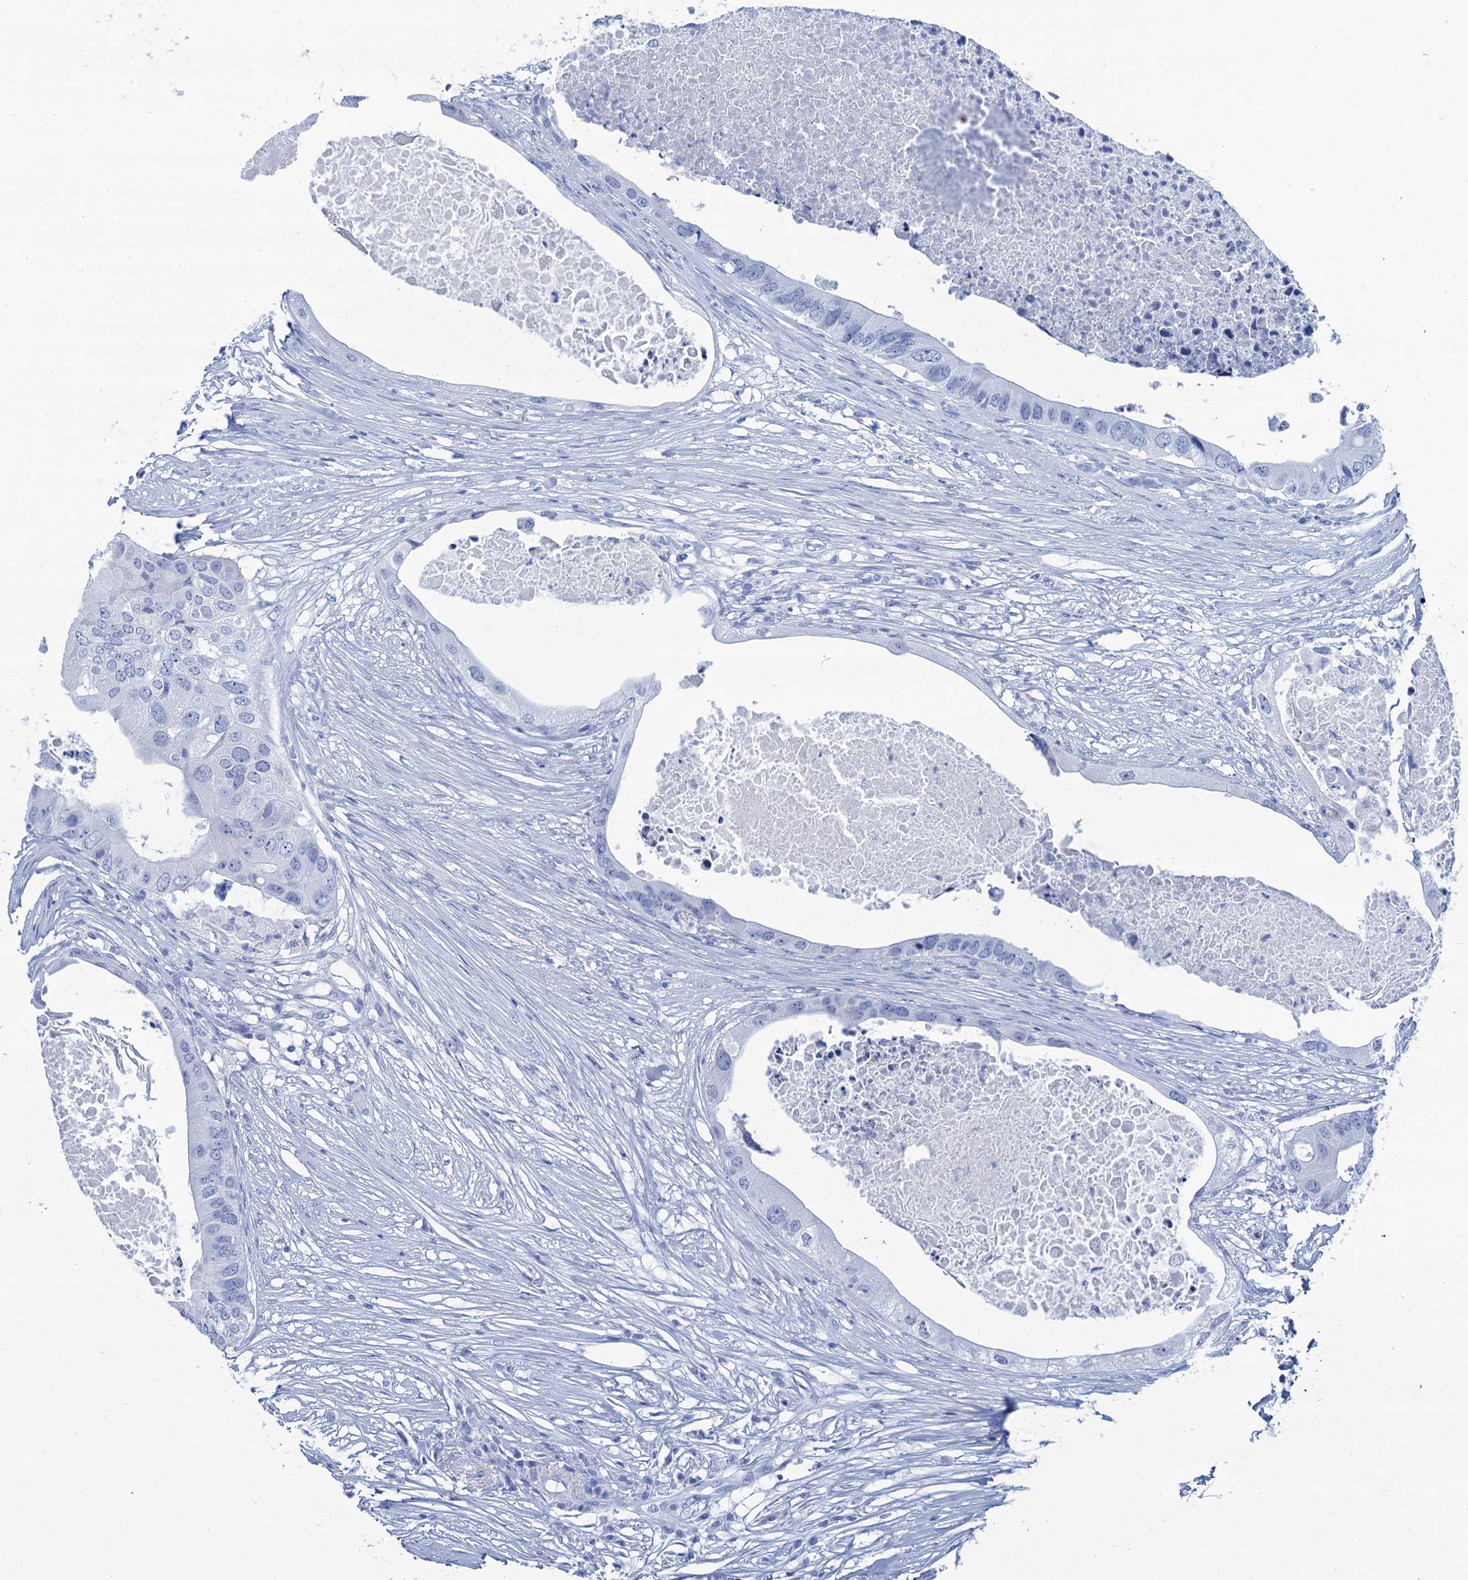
{"staining": {"intensity": "negative", "quantity": "none", "location": "none"}, "tissue": "colorectal cancer", "cell_type": "Tumor cells", "image_type": "cancer", "snomed": [{"axis": "morphology", "description": "Adenocarcinoma, NOS"}, {"axis": "topography", "description": "Colon"}], "caption": "A high-resolution micrograph shows immunohistochemistry staining of colorectal cancer (adenocarcinoma), which reveals no significant positivity in tumor cells.", "gene": "CABYR", "patient": {"sex": "male", "age": 71}}